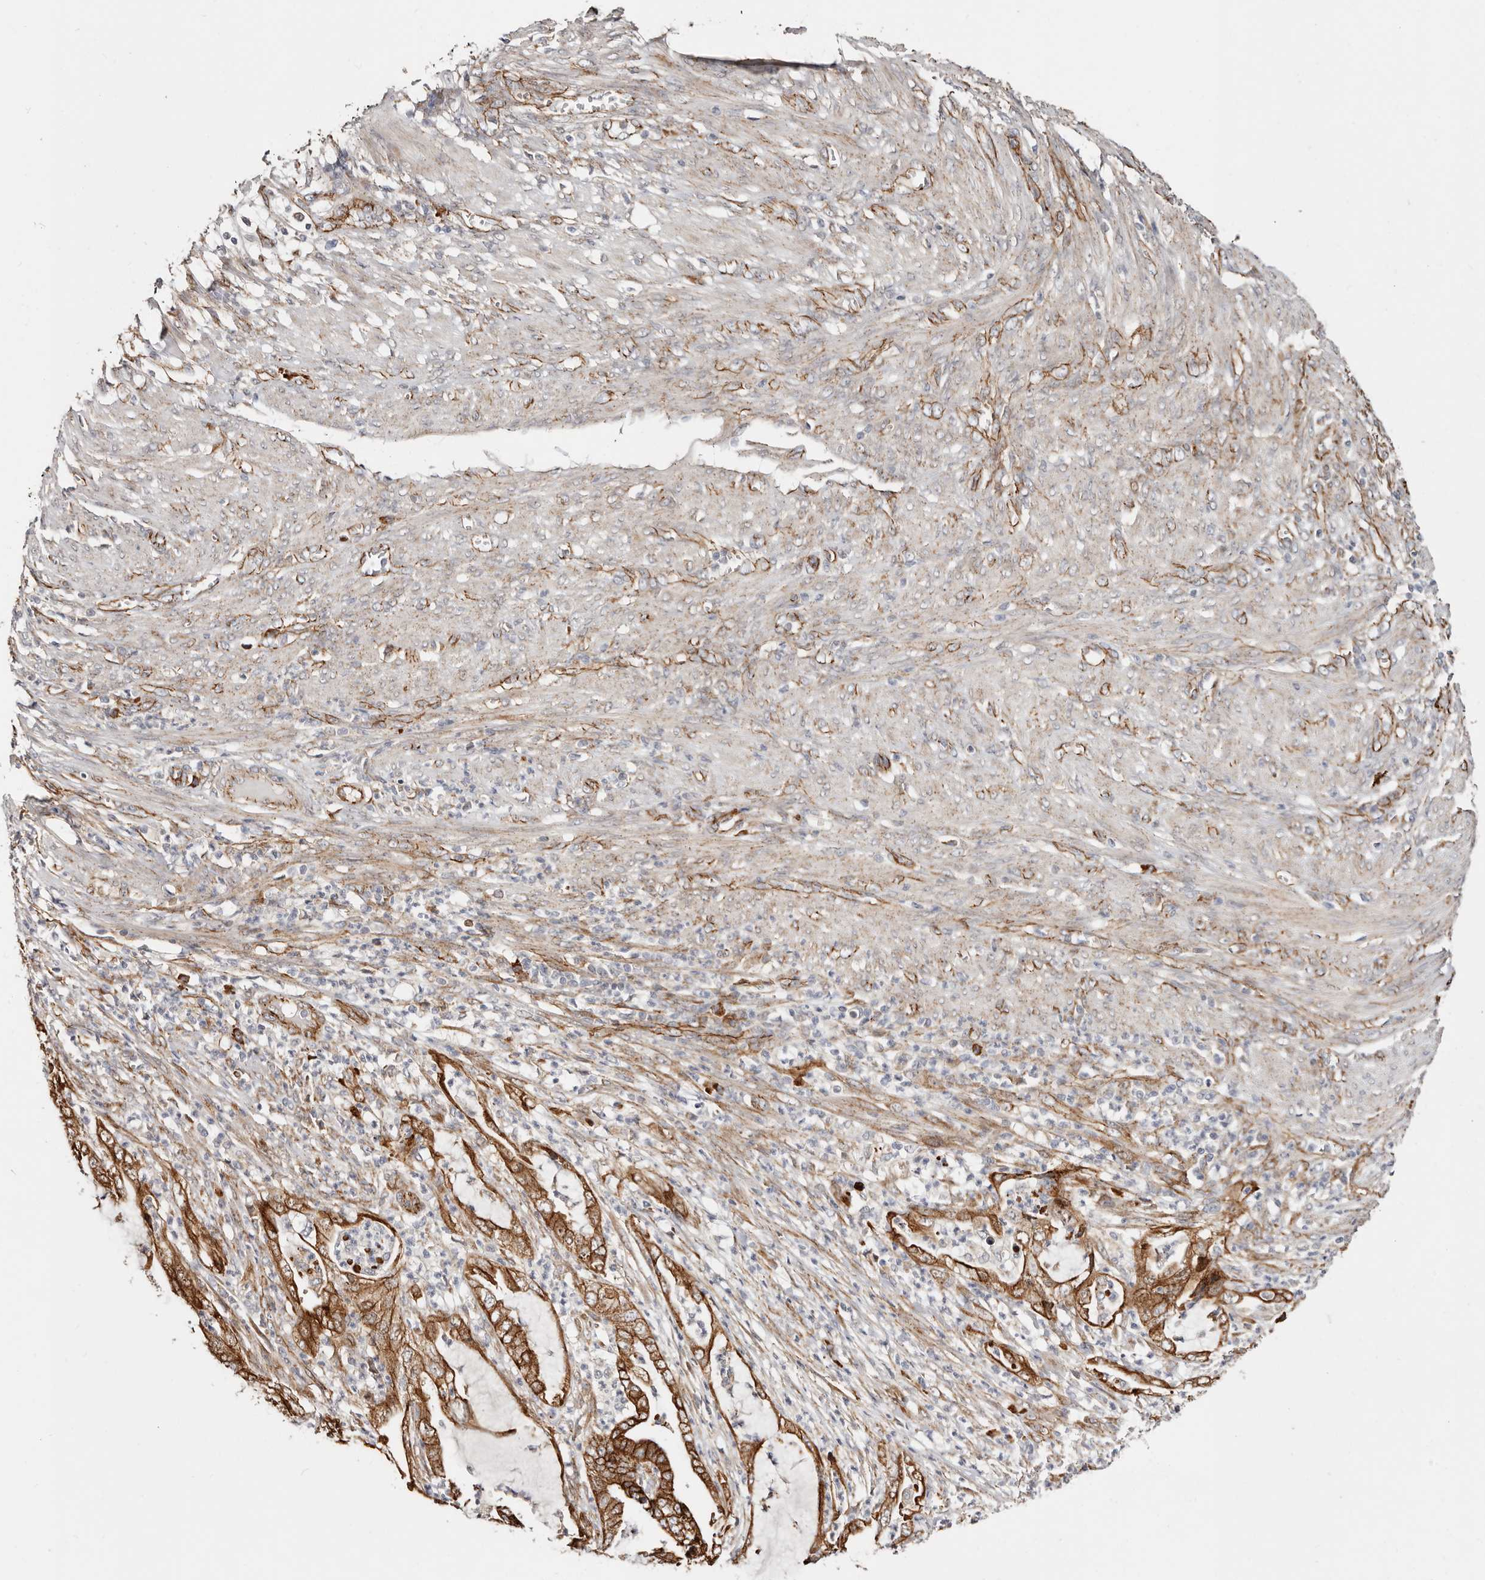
{"staining": {"intensity": "strong", "quantity": ">75%", "location": "cytoplasmic/membranous"}, "tissue": "endometrial cancer", "cell_type": "Tumor cells", "image_type": "cancer", "snomed": [{"axis": "morphology", "description": "Adenocarcinoma, NOS"}, {"axis": "topography", "description": "Endometrium"}], "caption": "The histopathology image displays immunohistochemical staining of endometrial cancer. There is strong cytoplasmic/membranous staining is appreciated in approximately >75% of tumor cells.", "gene": "CTNNB1", "patient": {"sex": "female", "age": 51}}